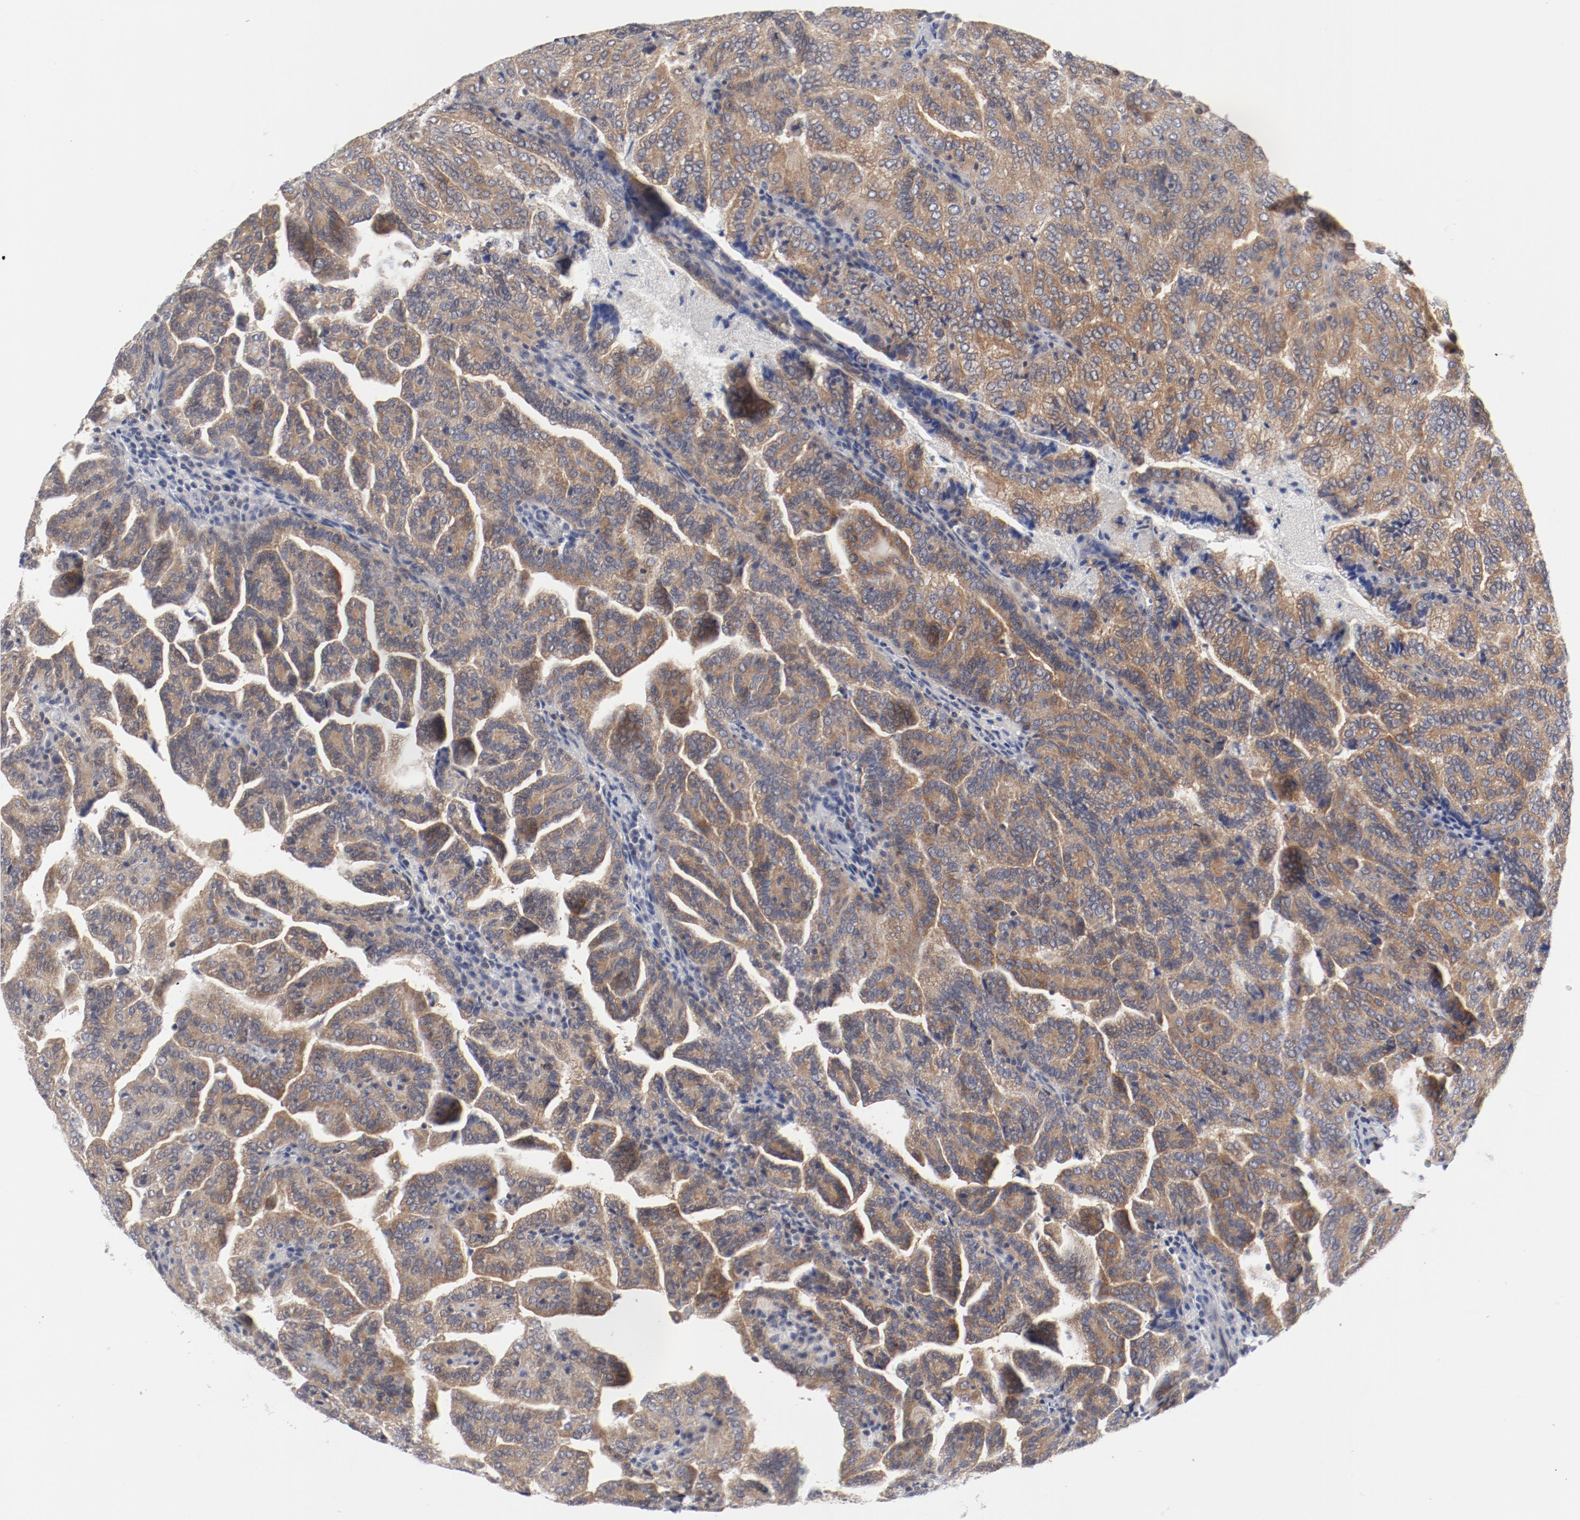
{"staining": {"intensity": "moderate", "quantity": ">75%", "location": "cytoplasmic/membranous"}, "tissue": "renal cancer", "cell_type": "Tumor cells", "image_type": "cancer", "snomed": [{"axis": "morphology", "description": "Adenocarcinoma, NOS"}, {"axis": "topography", "description": "Kidney"}], "caption": "Immunohistochemistry (DAB) staining of renal cancer displays moderate cytoplasmic/membranous protein expression in about >75% of tumor cells.", "gene": "BAD", "patient": {"sex": "male", "age": 61}}